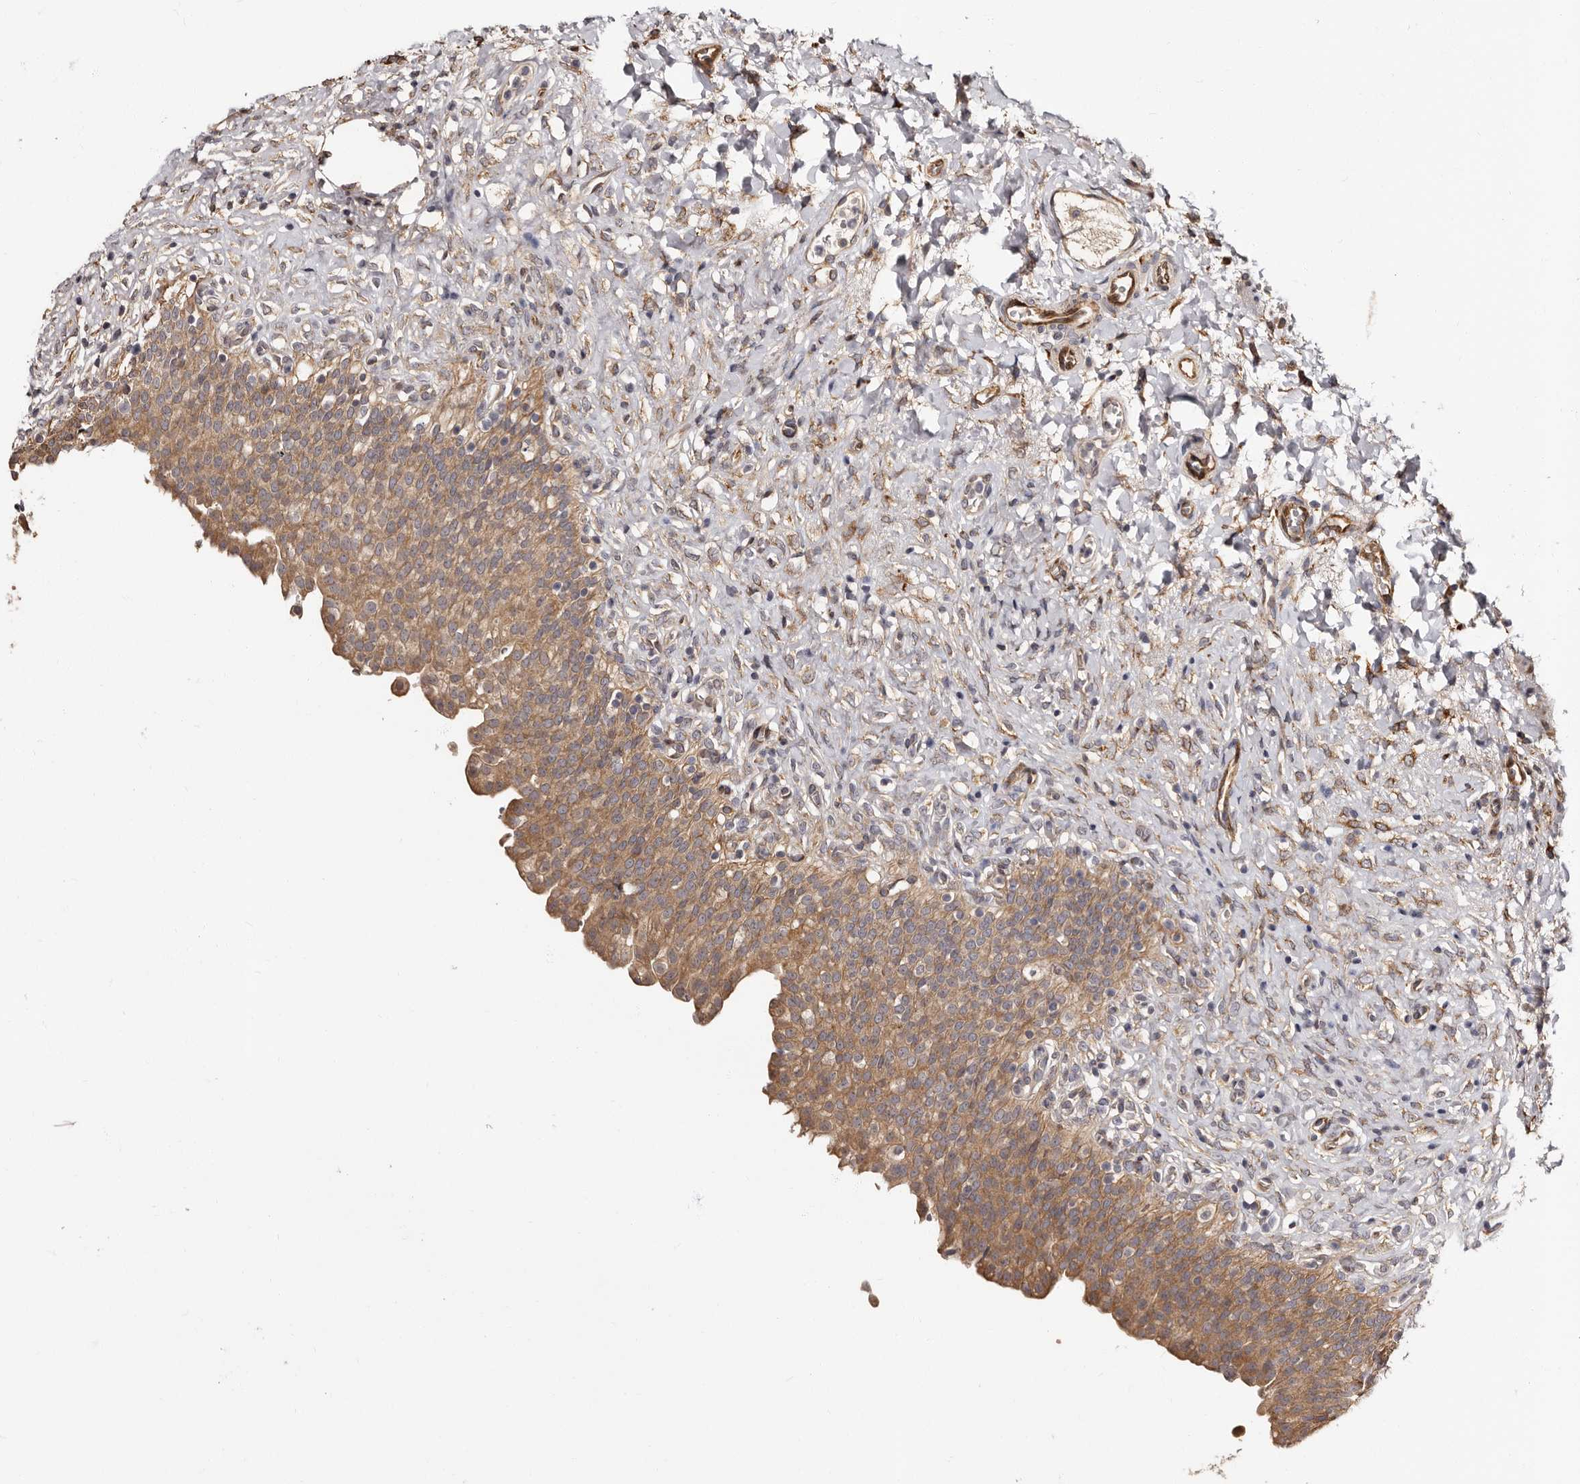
{"staining": {"intensity": "moderate", "quantity": ">75%", "location": "cytoplasmic/membranous"}, "tissue": "urinary bladder", "cell_type": "Urothelial cells", "image_type": "normal", "snomed": [{"axis": "morphology", "description": "Urothelial carcinoma, High grade"}, {"axis": "topography", "description": "Urinary bladder"}], "caption": "This image demonstrates immunohistochemistry staining of normal urinary bladder, with medium moderate cytoplasmic/membranous expression in approximately >75% of urothelial cells.", "gene": "TBC1D22B", "patient": {"sex": "male", "age": 46}}